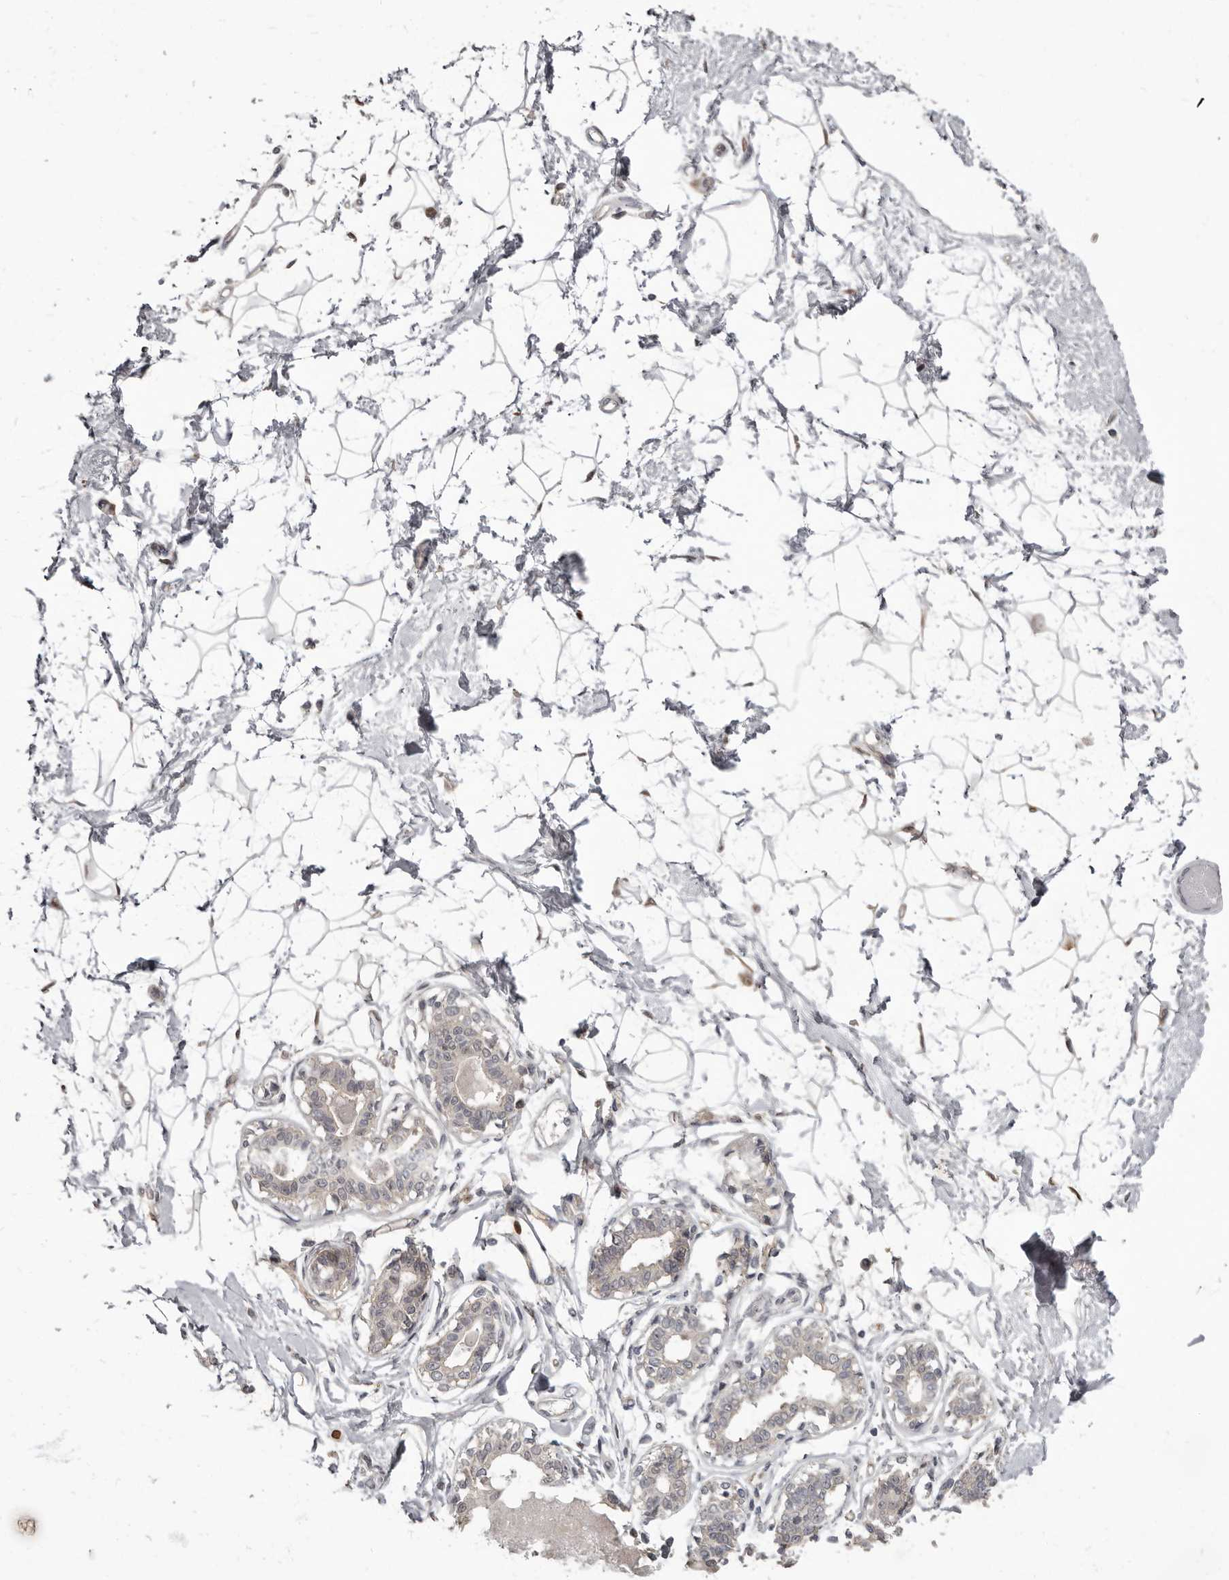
{"staining": {"intensity": "negative", "quantity": "none", "location": "none"}, "tissue": "breast", "cell_type": "Adipocytes", "image_type": "normal", "snomed": [{"axis": "morphology", "description": "Normal tissue, NOS"}, {"axis": "topography", "description": "Breast"}], "caption": "Breast stained for a protein using IHC shows no expression adipocytes.", "gene": "GPR157", "patient": {"sex": "female", "age": 45}}